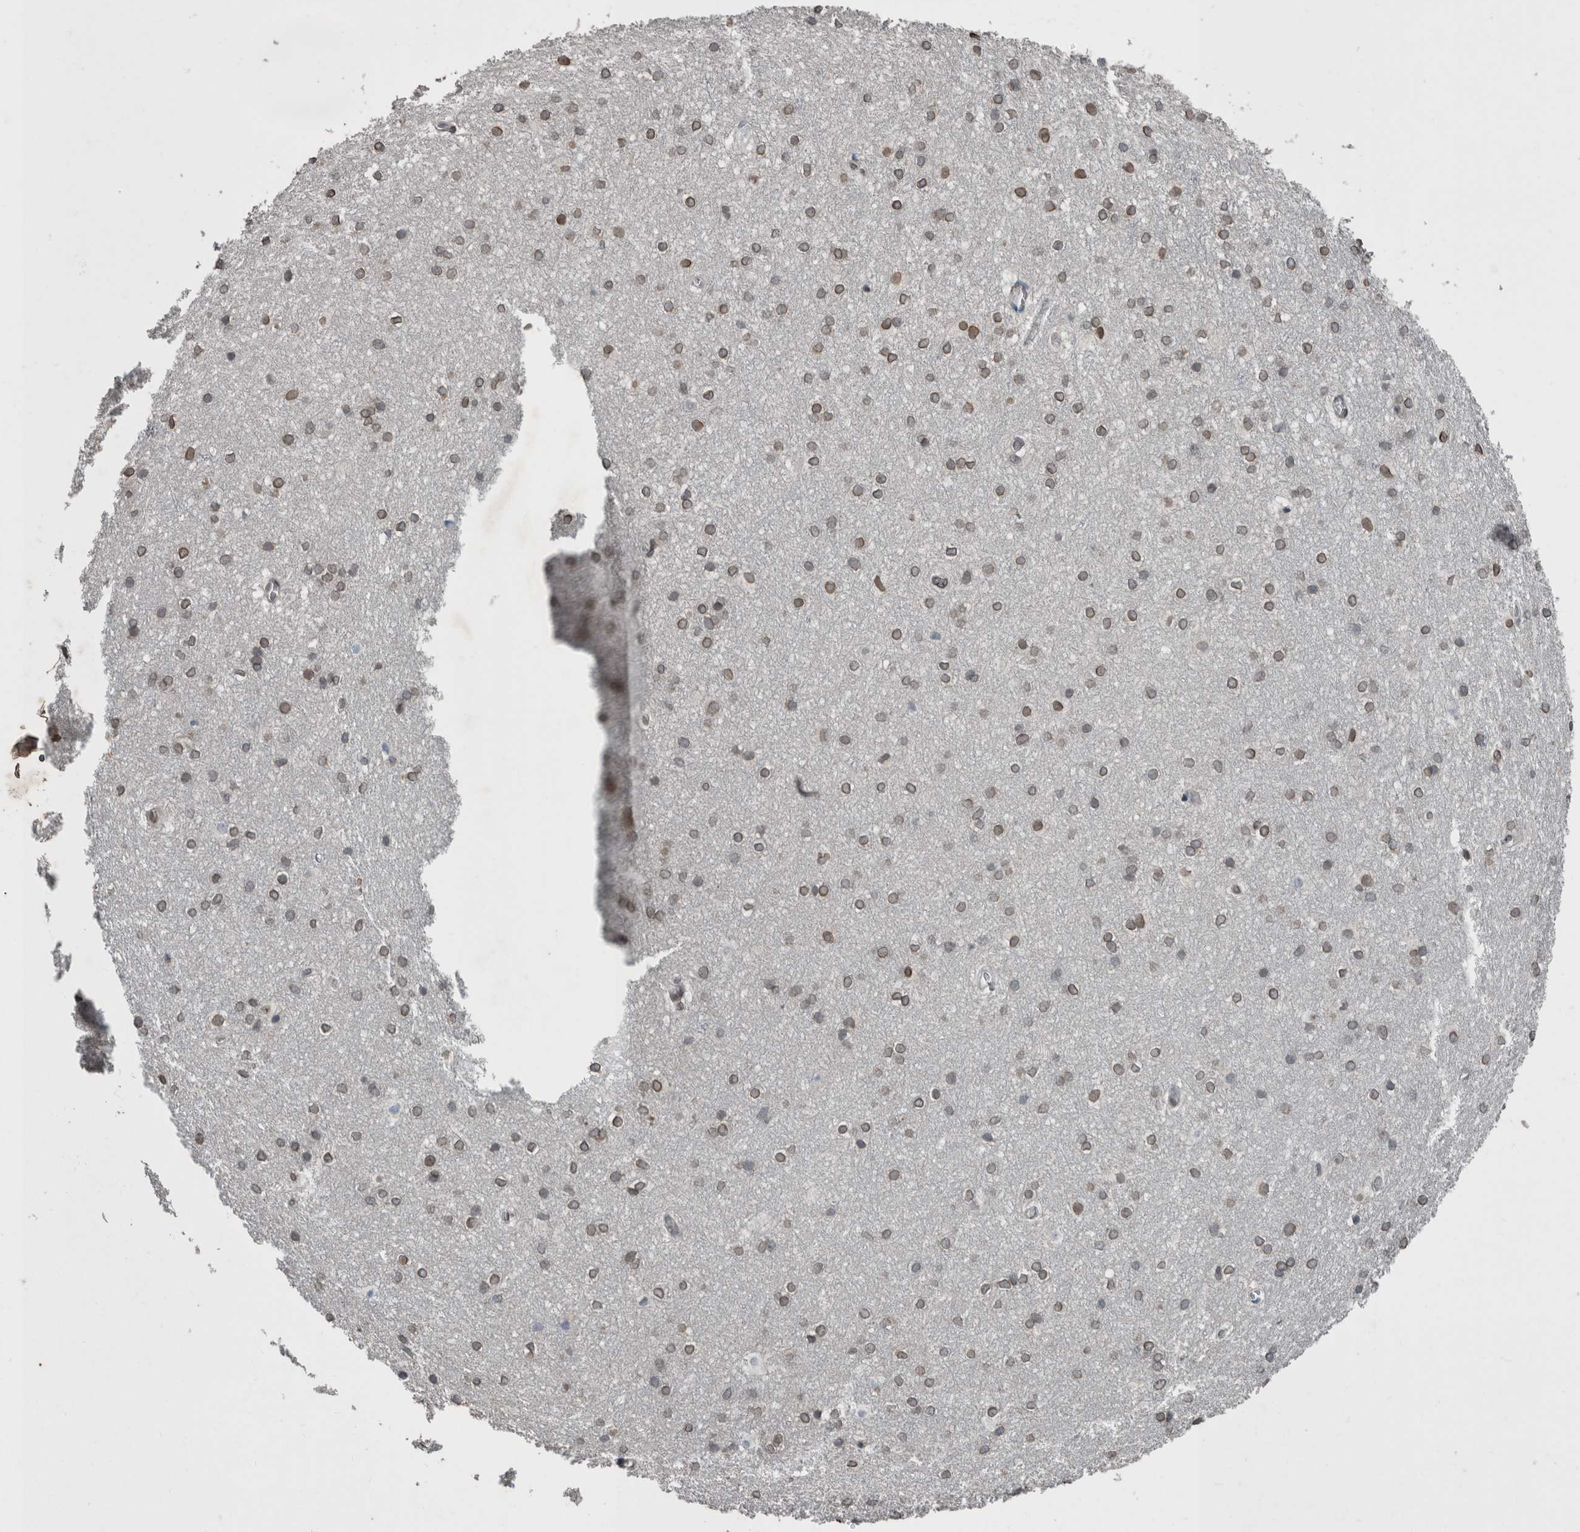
{"staining": {"intensity": "moderate", "quantity": "25%-75%", "location": "cytoplasmic/membranous,nuclear"}, "tissue": "caudate", "cell_type": "Glial cells", "image_type": "normal", "snomed": [{"axis": "morphology", "description": "Normal tissue, NOS"}, {"axis": "topography", "description": "Lateral ventricle wall"}], "caption": "Immunohistochemical staining of unremarkable human caudate reveals medium levels of moderate cytoplasmic/membranous,nuclear staining in about 25%-75% of glial cells.", "gene": "RANBP2", "patient": {"sex": "female", "age": 19}}